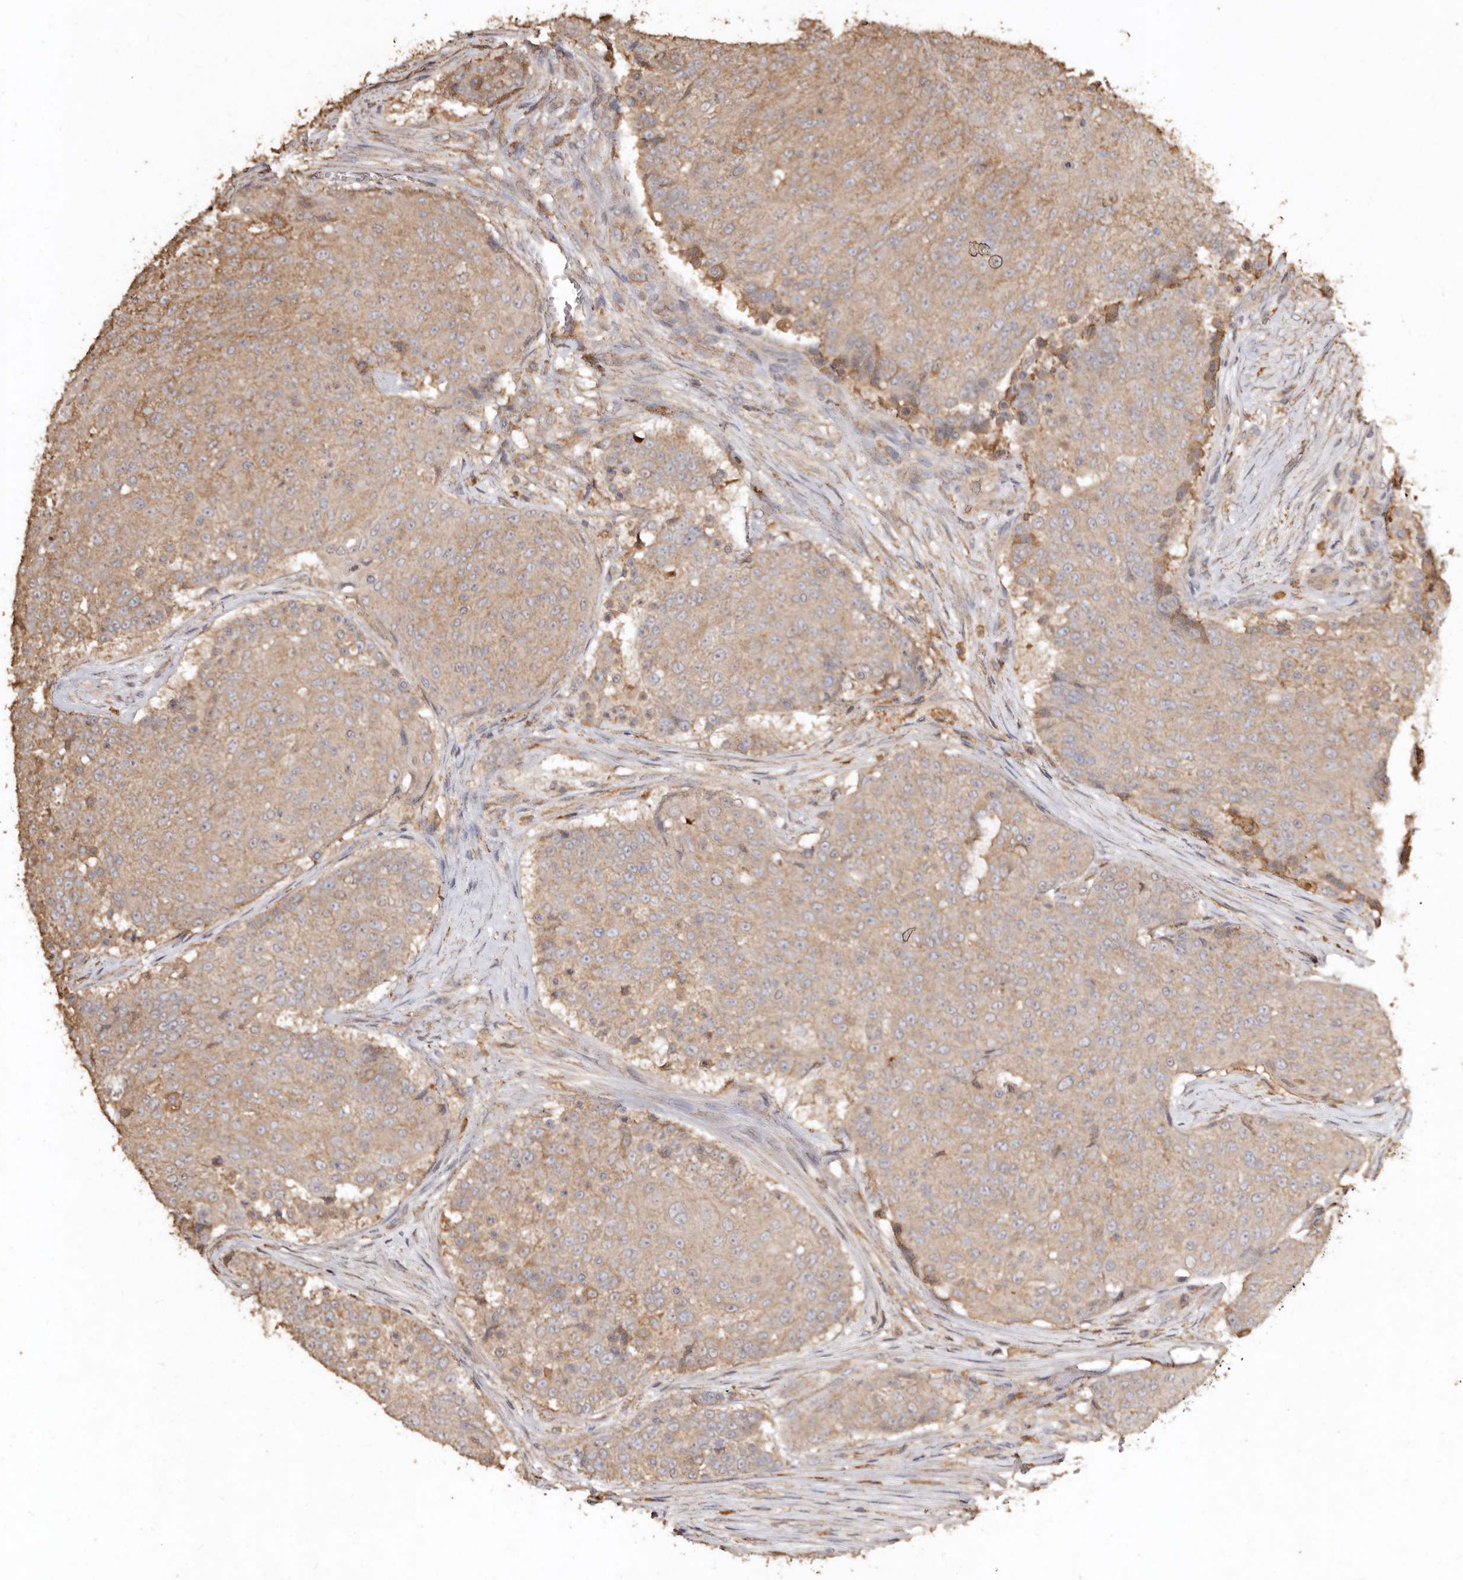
{"staining": {"intensity": "weak", "quantity": ">75%", "location": "cytoplasmic/membranous"}, "tissue": "urothelial cancer", "cell_type": "Tumor cells", "image_type": "cancer", "snomed": [{"axis": "morphology", "description": "Urothelial carcinoma, High grade"}, {"axis": "topography", "description": "Urinary bladder"}], "caption": "Urothelial cancer stained with a protein marker exhibits weak staining in tumor cells.", "gene": "FARS2", "patient": {"sex": "female", "age": 63}}